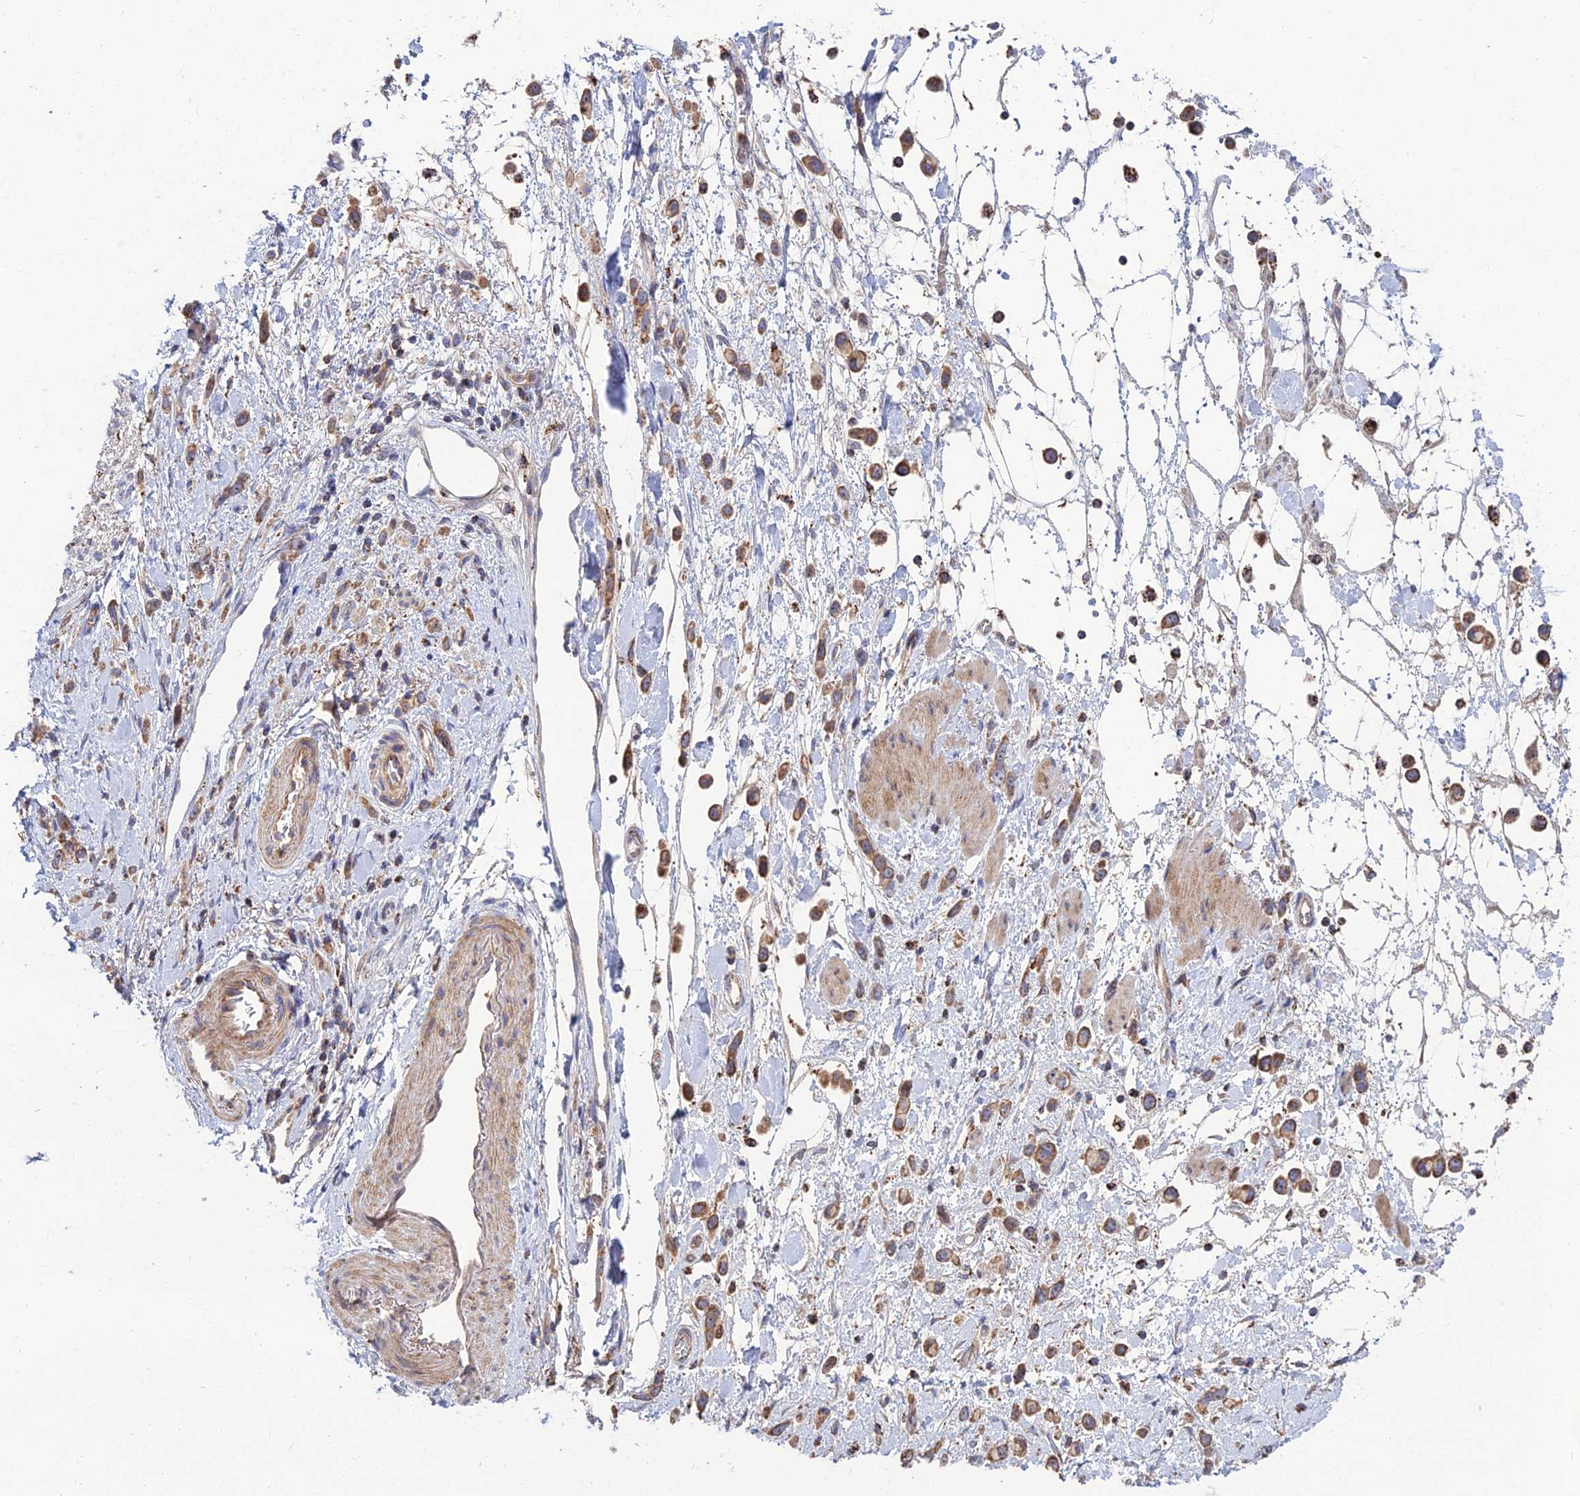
{"staining": {"intensity": "moderate", "quantity": "25%-75%", "location": "cytoplasmic/membranous"}, "tissue": "stomach cancer", "cell_type": "Tumor cells", "image_type": "cancer", "snomed": [{"axis": "morphology", "description": "Adenocarcinoma, NOS"}, {"axis": "topography", "description": "Stomach"}], "caption": "The histopathology image reveals staining of adenocarcinoma (stomach), revealing moderate cytoplasmic/membranous protein expression (brown color) within tumor cells.", "gene": "RIC8B", "patient": {"sex": "female", "age": 65}}